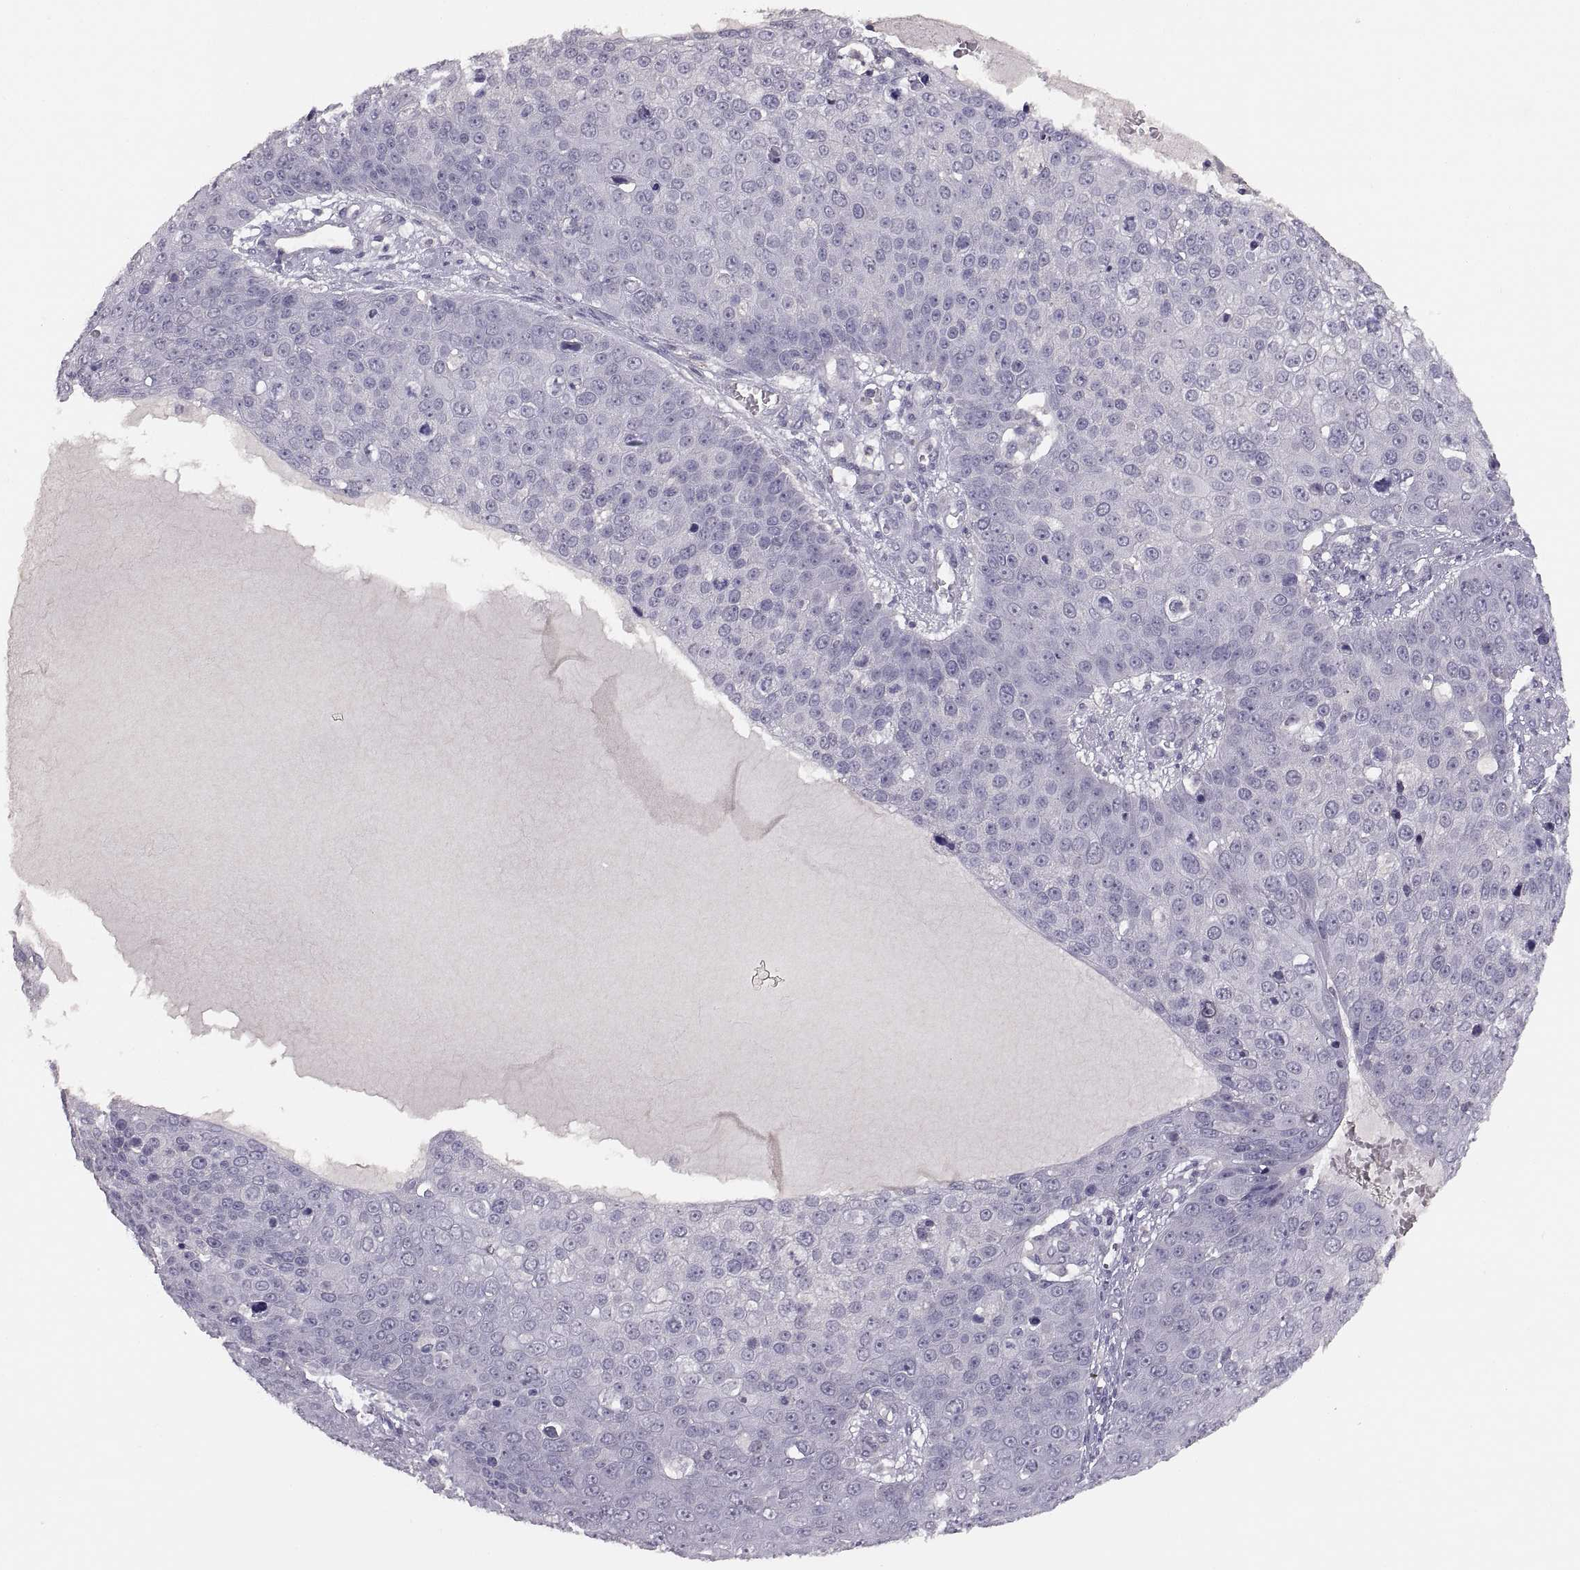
{"staining": {"intensity": "negative", "quantity": "none", "location": "none"}, "tissue": "skin cancer", "cell_type": "Tumor cells", "image_type": "cancer", "snomed": [{"axis": "morphology", "description": "Squamous cell carcinoma, NOS"}, {"axis": "topography", "description": "Skin"}], "caption": "This photomicrograph is of skin cancer stained with immunohistochemistry (IHC) to label a protein in brown with the nuclei are counter-stained blue. There is no expression in tumor cells.", "gene": "CDH2", "patient": {"sex": "male", "age": 71}}